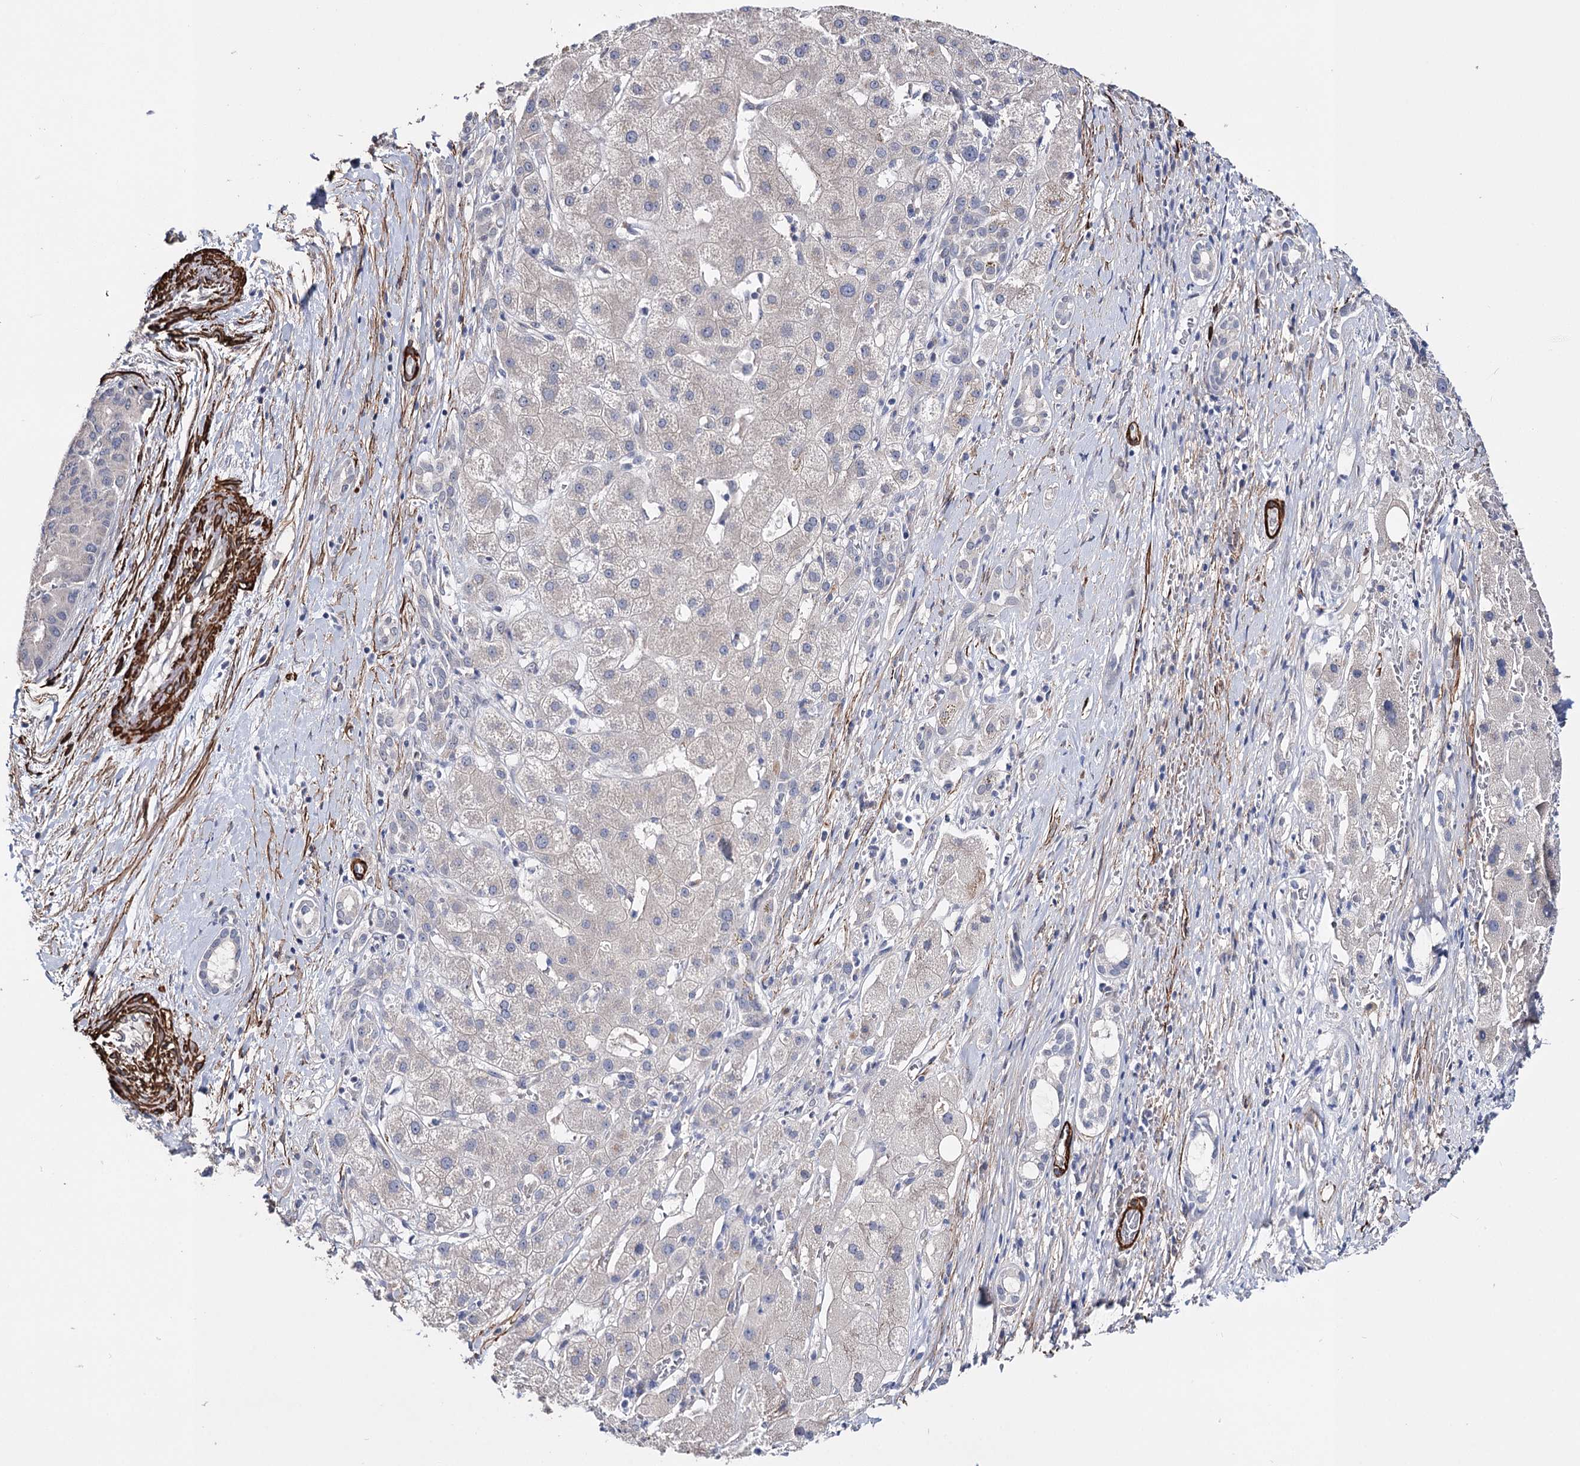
{"staining": {"intensity": "negative", "quantity": "none", "location": "none"}, "tissue": "liver cancer", "cell_type": "Tumor cells", "image_type": "cancer", "snomed": [{"axis": "morphology", "description": "Carcinoma, Hepatocellular, NOS"}, {"axis": "topography", "description": "Liver"}], "caption": "The IHC image has no significant positivity in tumor cells of liver hepatocellular carcinoma tissue.", "gene": "CFAP46", "patient": {"sex": "male", "age": 65}}